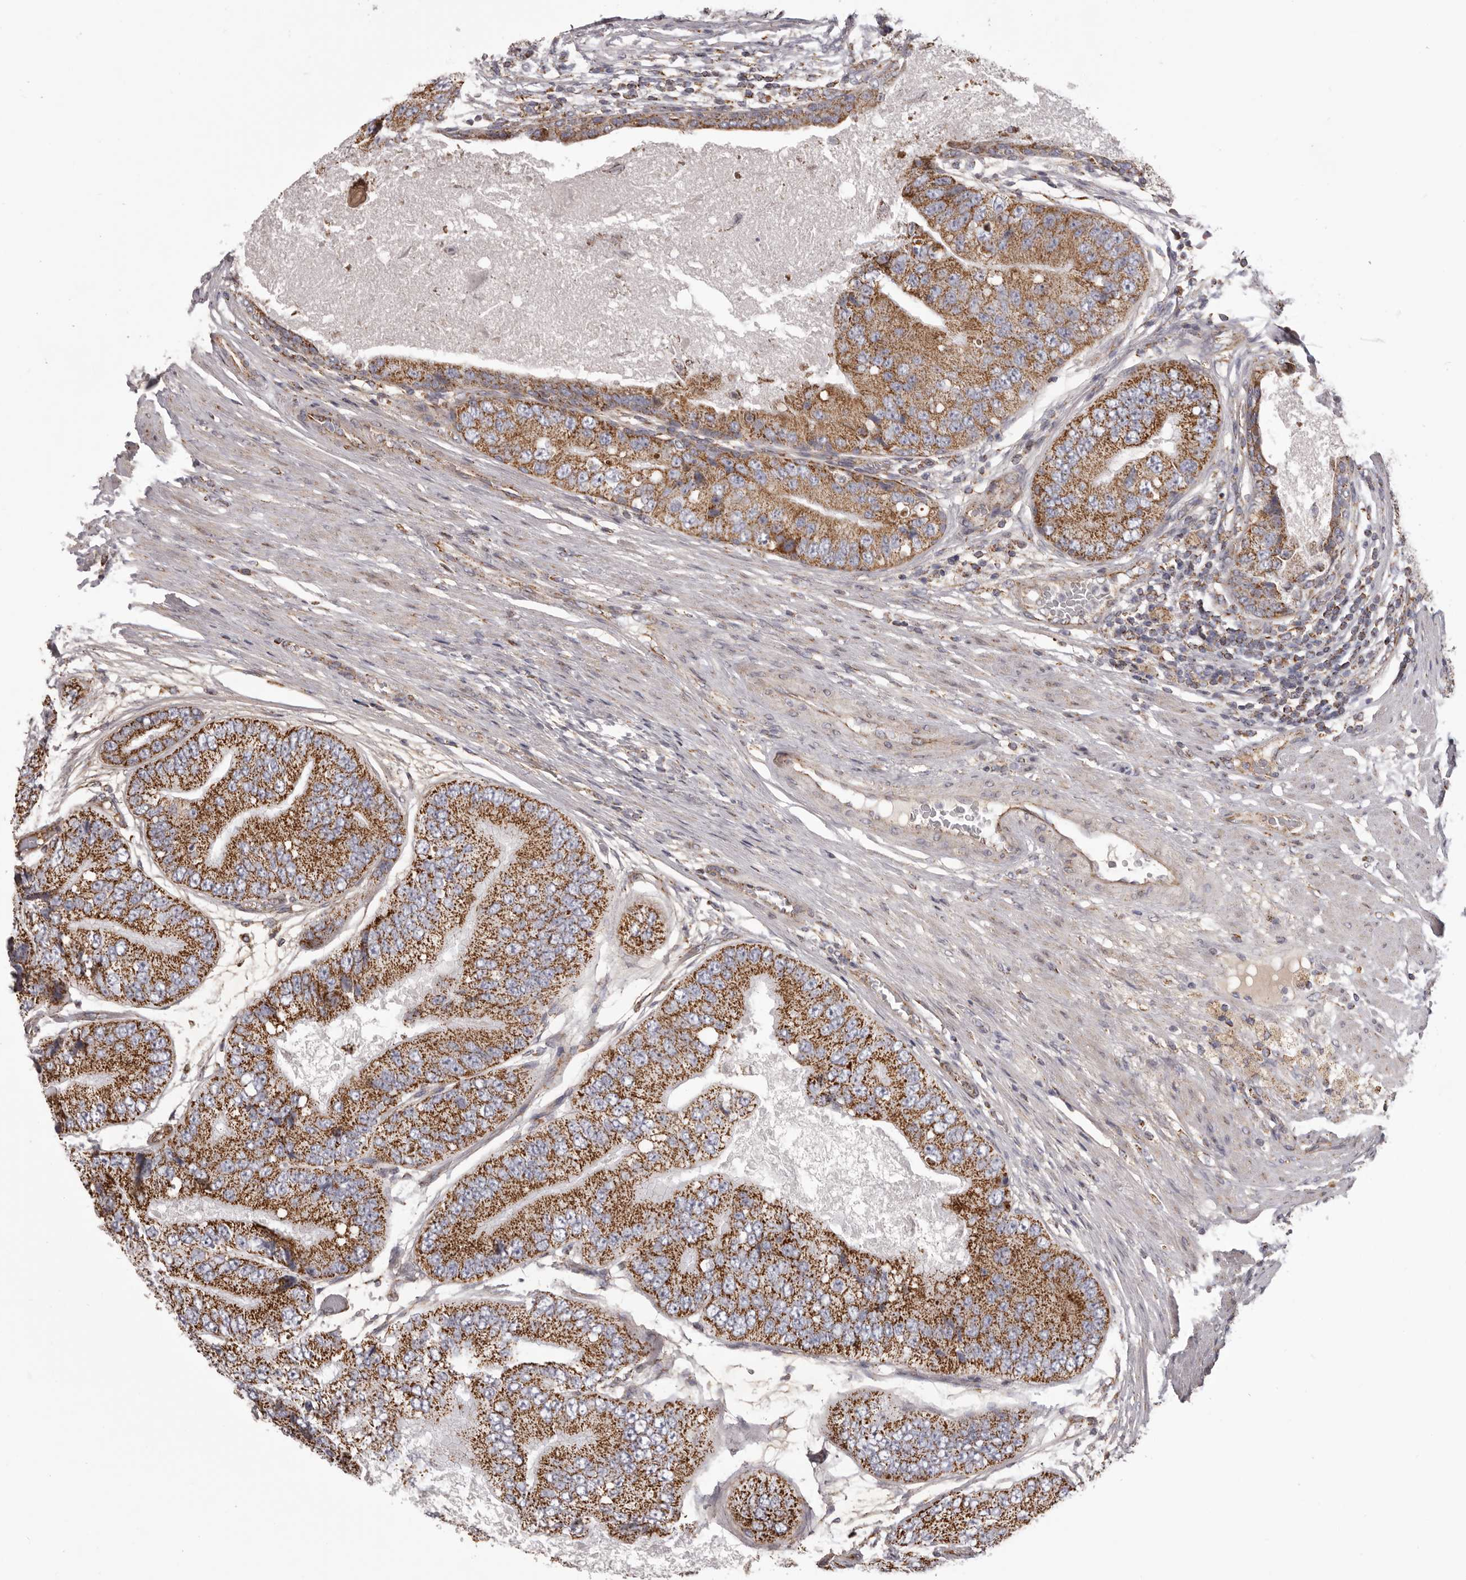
{"staining": {"intensity": "strong", "quantity": ">75%", "location": "cytoplasmic/membranous"}, "tissue": "prostate cancer", "cell_type": "Tumor cells", "image_type": "cancer", "snomed": [{"axis": "morphology", "description": "Adenocarcinoma, High grade"}, {"axis": "topography", "description": "Prostate"}], "caption": "Strong cytoplasmic/membranous protein expression is appreciated in about >75% of tumor cells in prostate cancer. (Stains: DAB (3,3'-diaminobenzidine) in brown, nuclei in blue, Microscopy: brightfield microscopy at high magnification).", "gene": "CHRM2", "patient": {"sex": "male", "age": 70}}